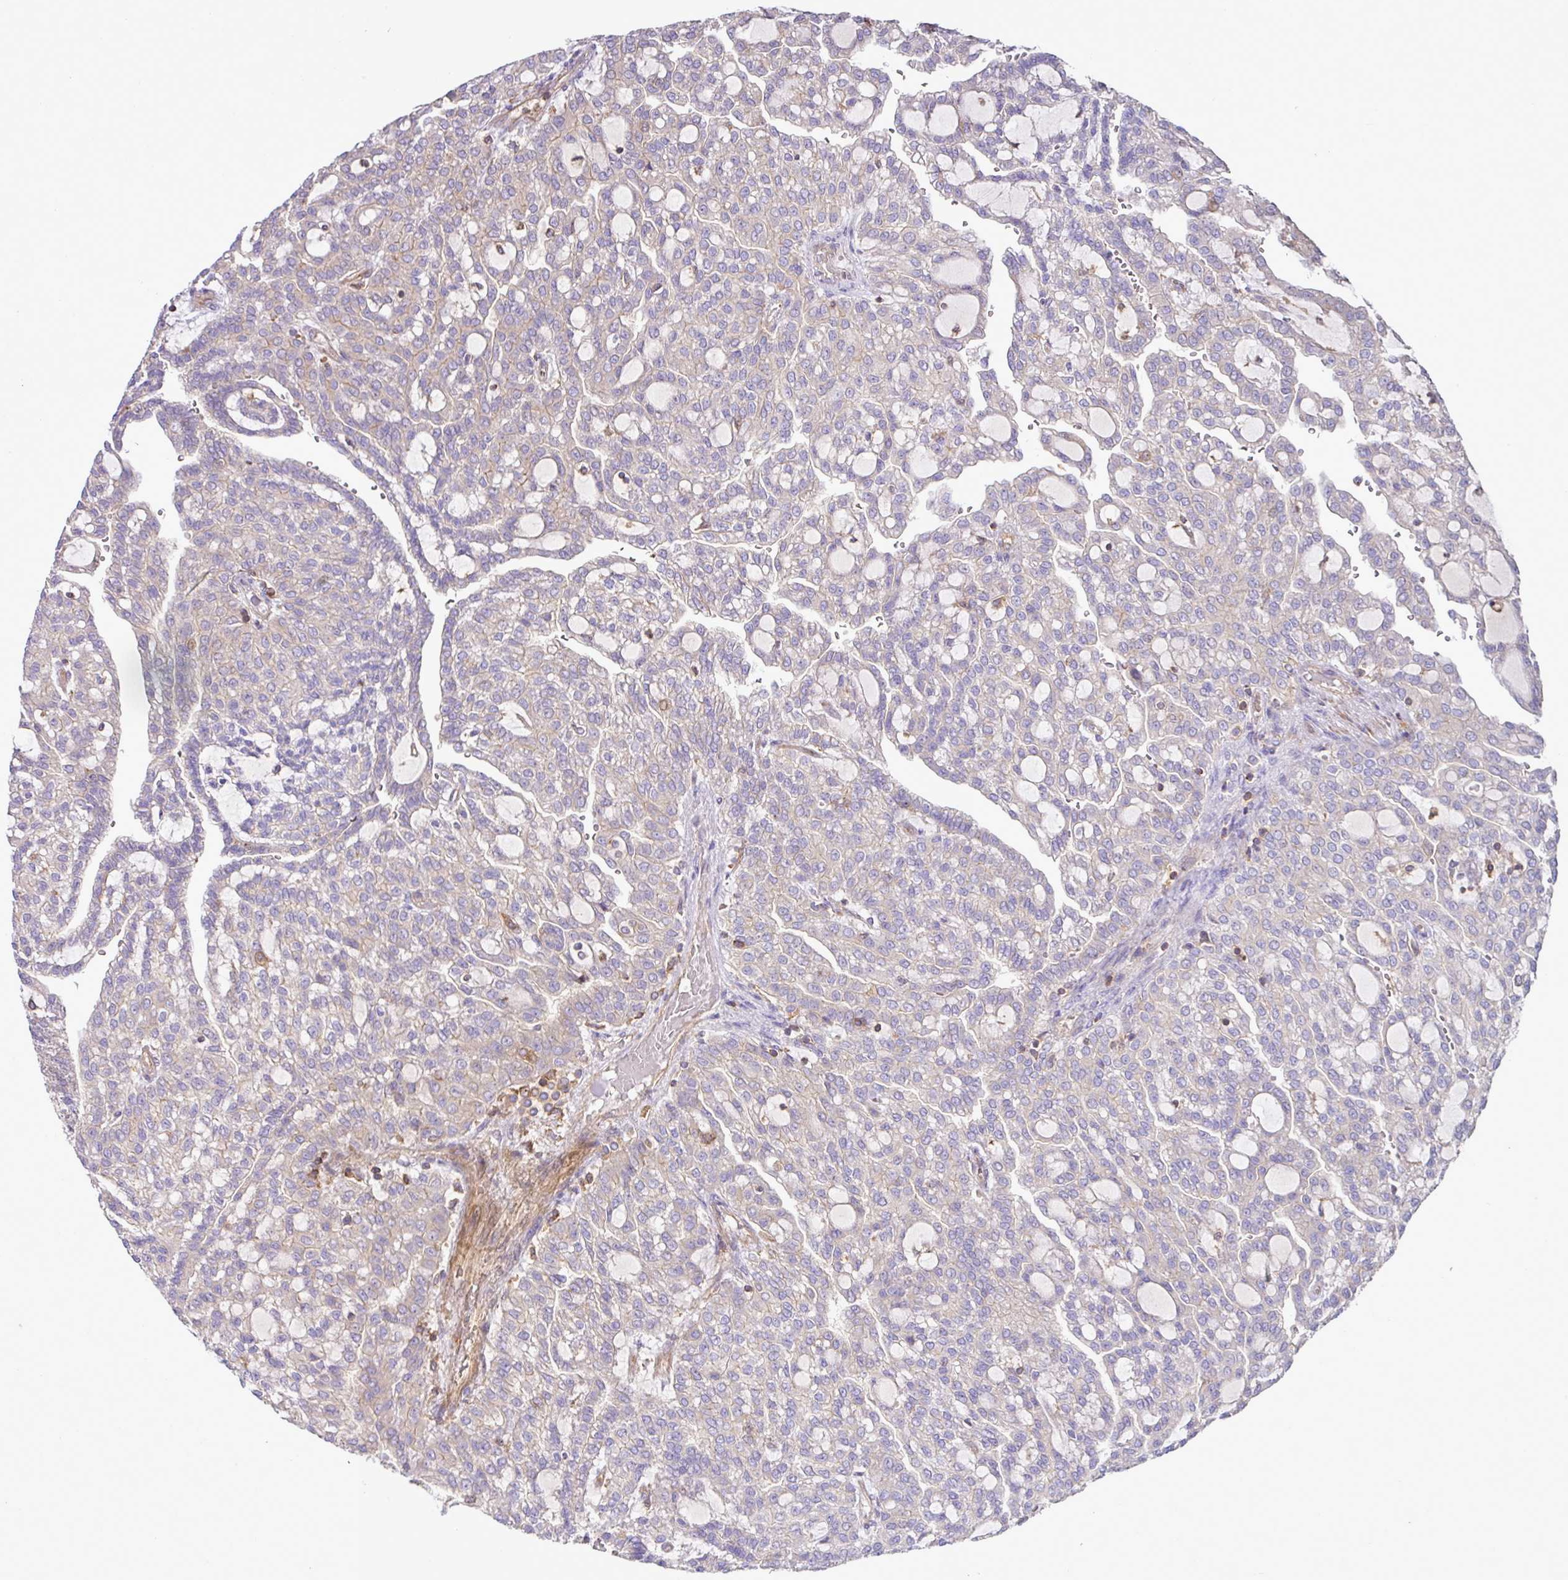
{"staining": {"intensity": "moderate", "quantity": "25%-75%", "location": "cytoplasmic/membranous"}, "tissue": "renal cancer", "cell_type": "Tumor cells", "image_type": "cancer", "snomed": [{"axis": "morphology", "description": "Adenocarcinoma, NOS"}, {"axis": "topography", "description": "Kidney"}], "caption": "Tumor cells exhibit medium levels of moderate cytoplasmic/membranous expression in about 25%-75% of cells in human adenocarcinoma (renal). Nuclei are stained in blue.", "gene": "RIC1", "patient": {"sex": "male", "age": 63}}